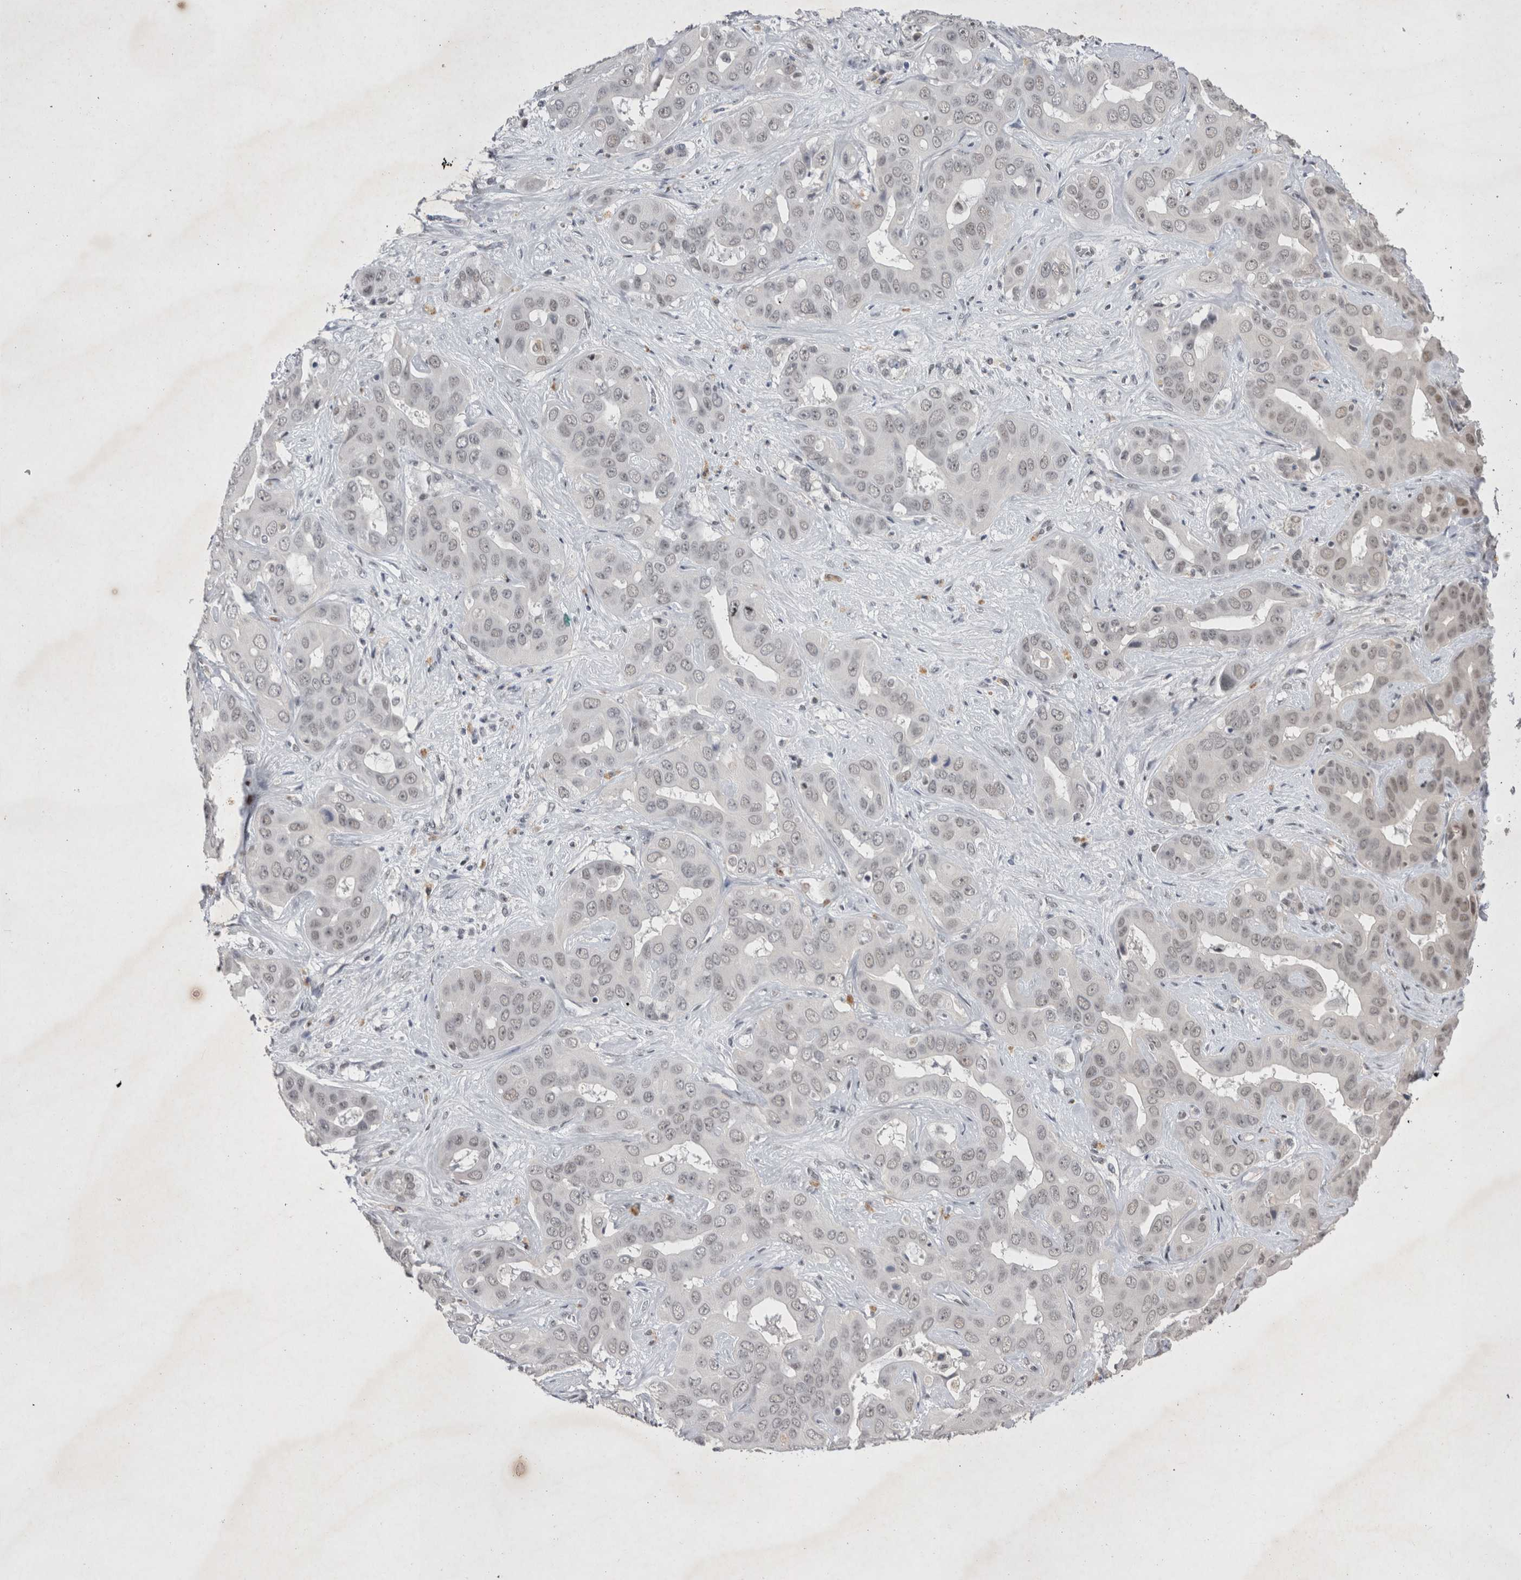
{"staining": {"intensity": "weak", "quantity": "<25%", "location": "nuclear"}, "tissue": "liver cancer", "cell_type": "Tumor cells", "image_type": "cancer", "snomed": [{"axis": "morphology", "description": "Cholangiocarcinoma"}, {"axis": "topography", "description": "Liver"}], "caption": "Tumor cells are negative for brown protein staining in liver cancer (cholangiocarcinoma).", "gene": "RBM6", "patient": {"sex": "female", "age": 52}}